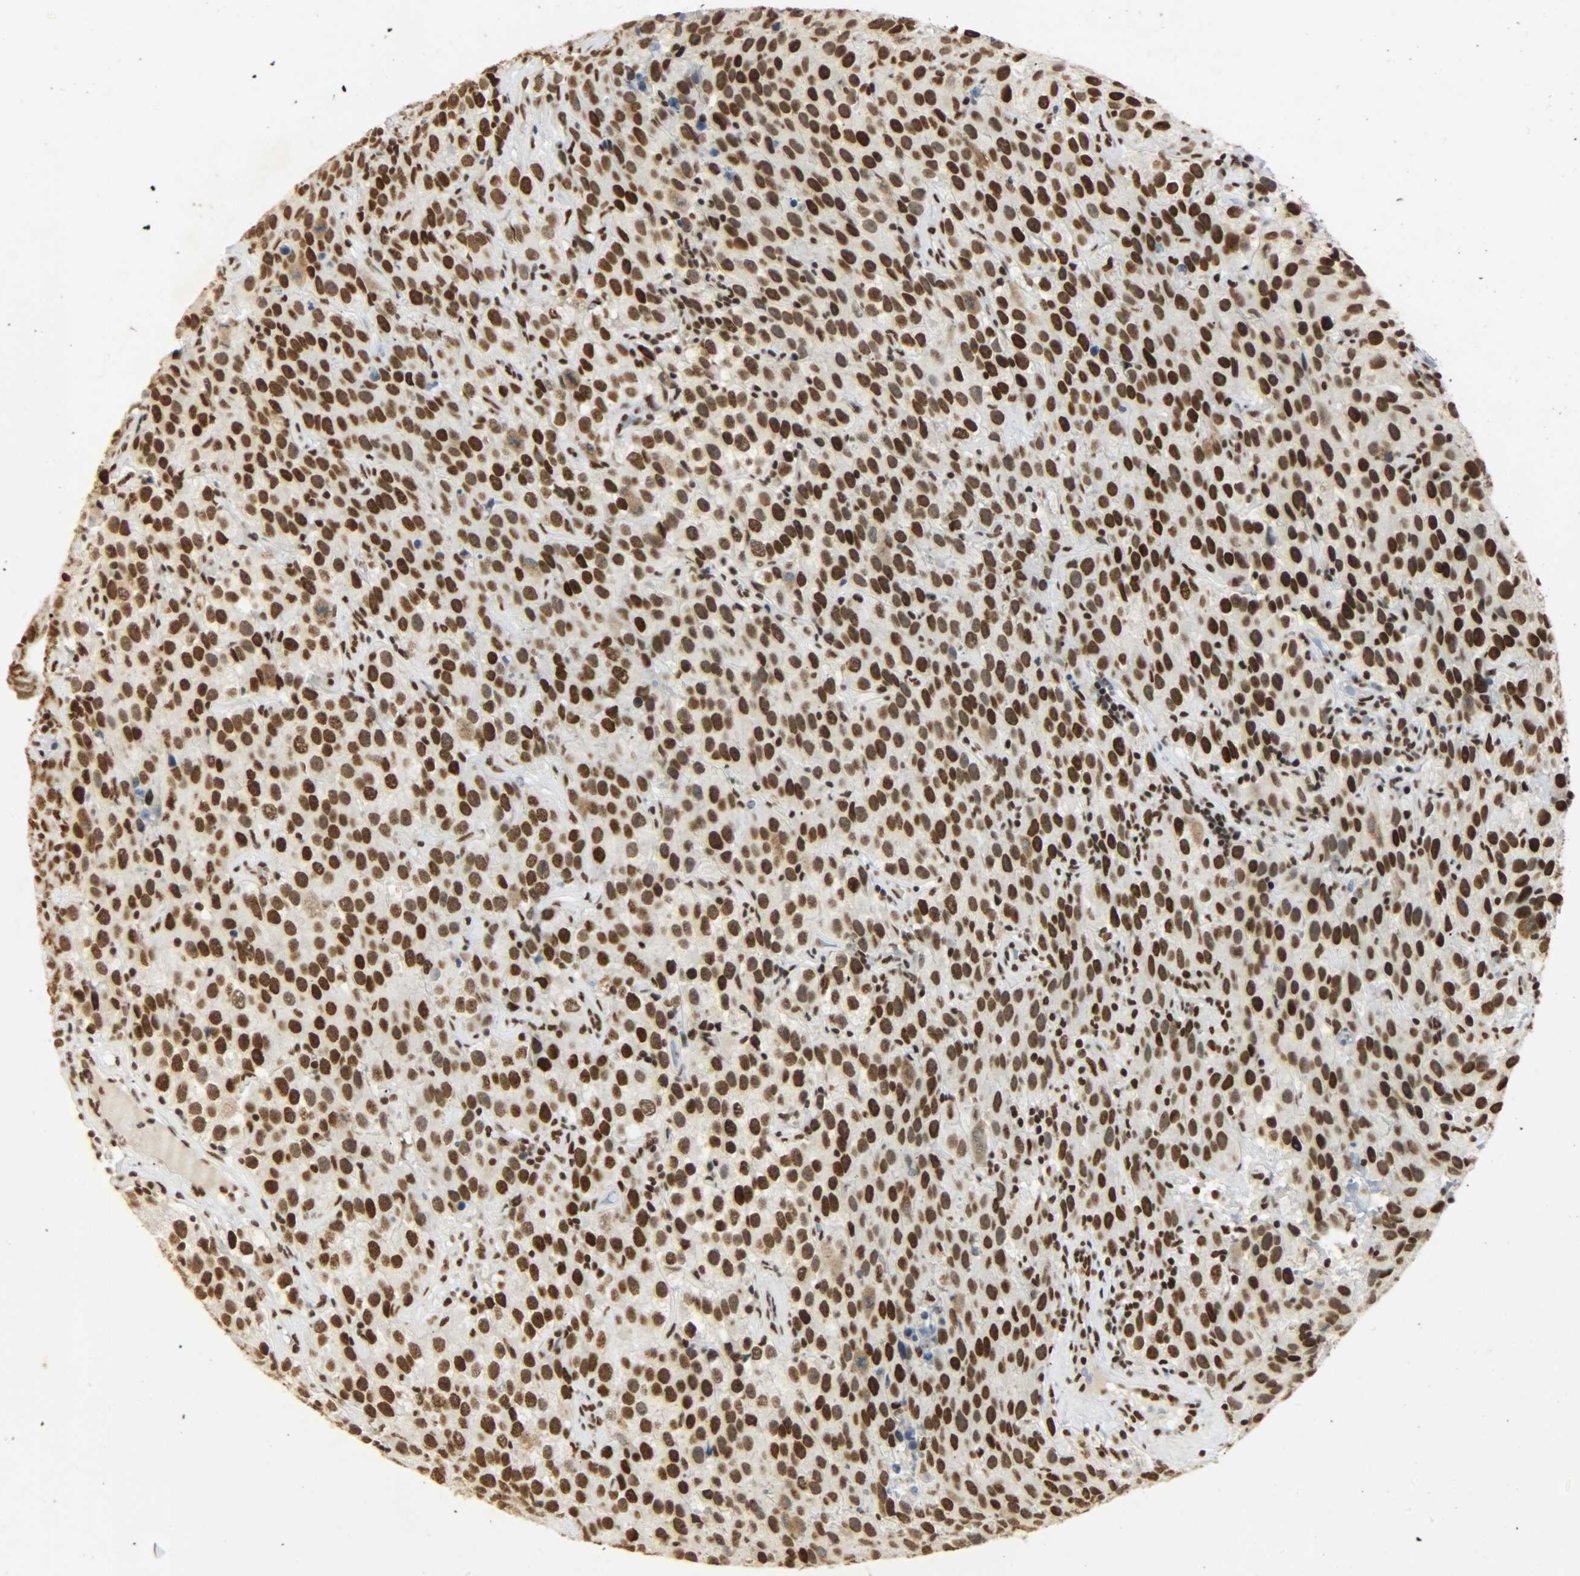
{"staining": {"intensity": "strong", "quantity": ">75%", "location": "nuclear"}, "tissue": "testis cancer", "cell_type": "Tumor cells", "image_type": "cancer", "snomed": [{"axis": "morphology", "description": "Seminoma, NOS"}, {"axis": "topography", "description": "Testis"}], "caption": "An immunohistochemistry micrograph of tumor tissue is shown. Protein staining in brown shows strong nuclear positivity in testis seminoma within tumor cells. (Brightfield microscopy of DAB IHC at high magnification).", "gene": "KHDRBS1", "patient": {"sex": "male", "age": 52}}